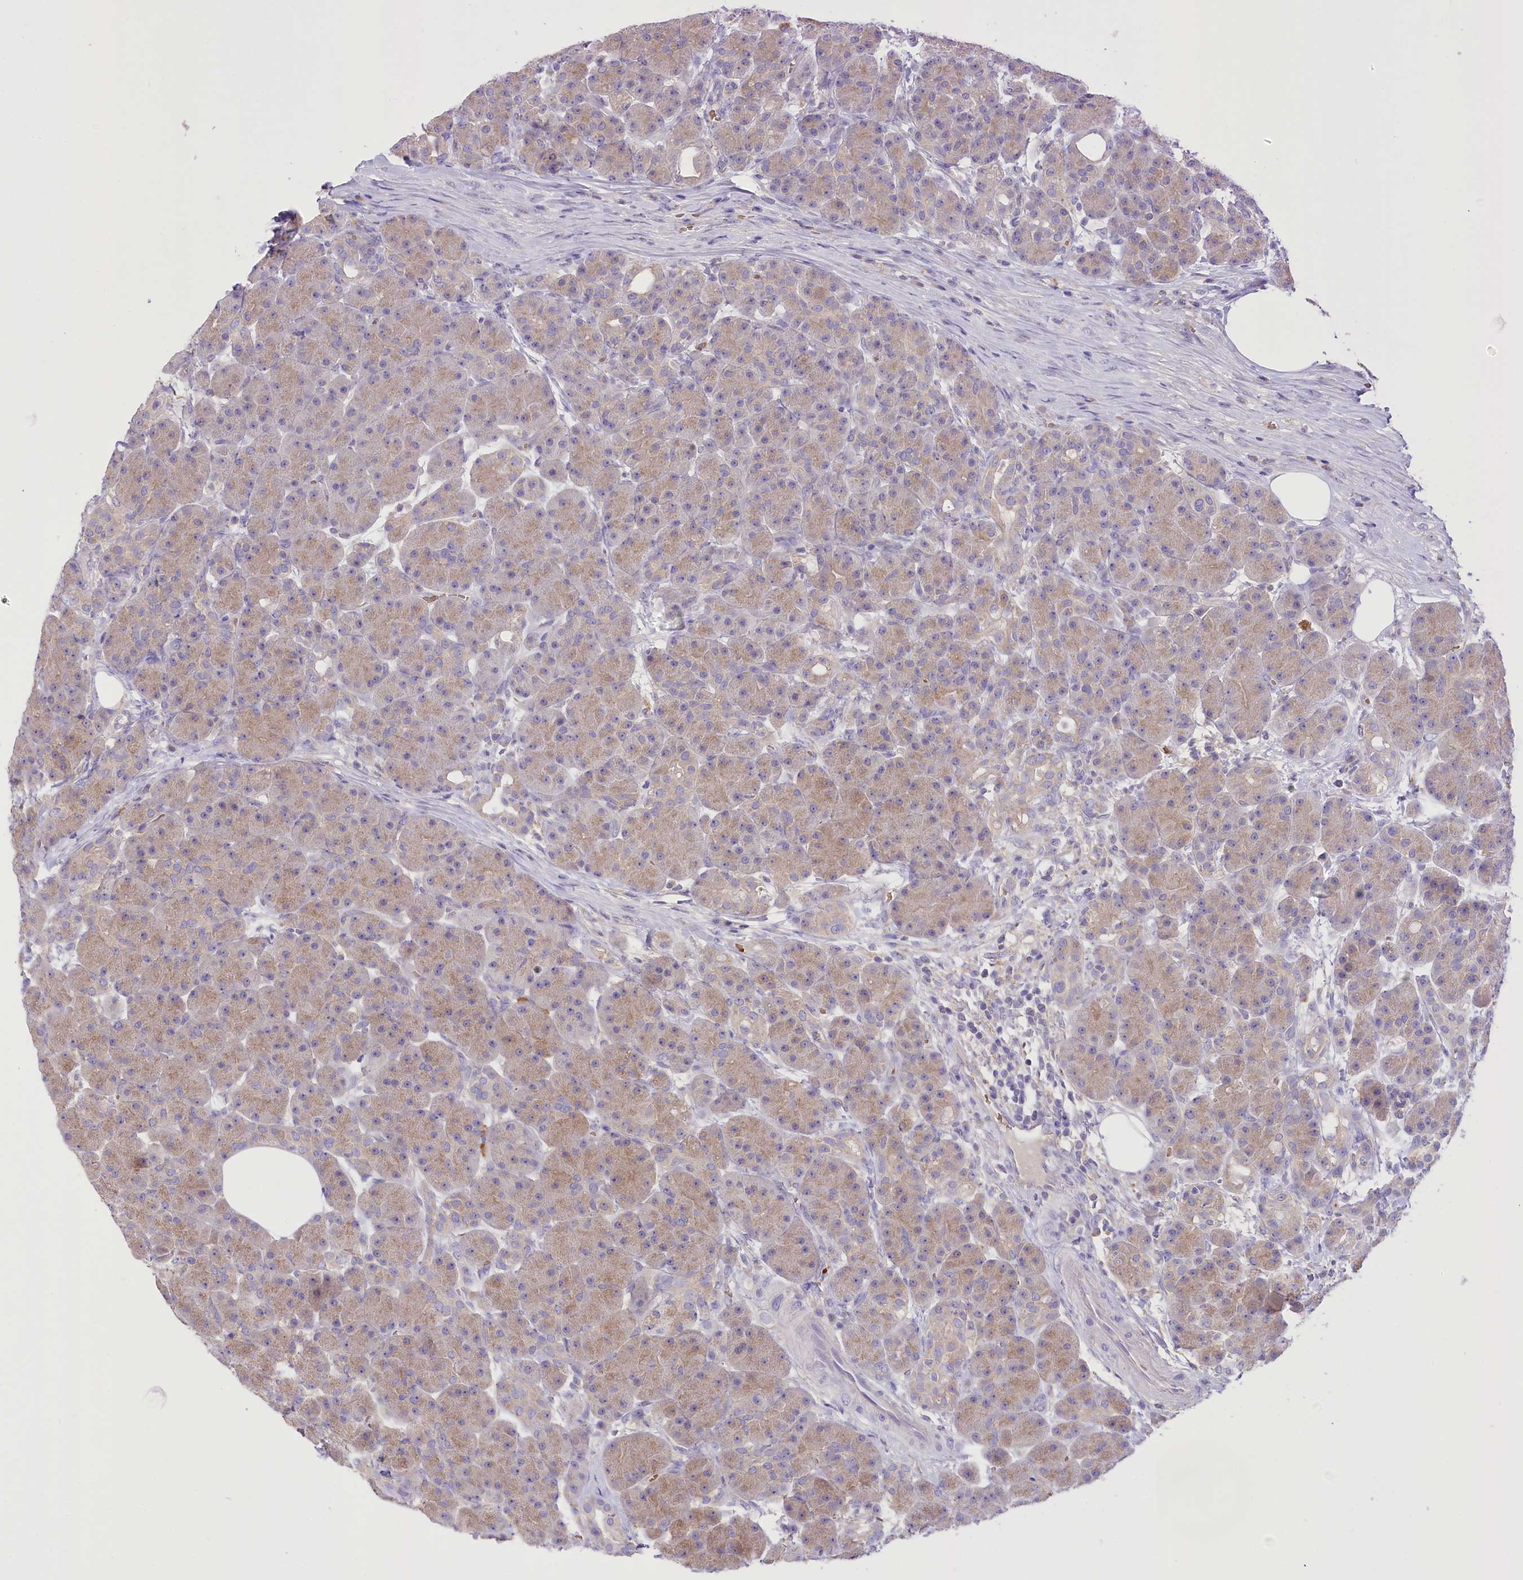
{"staining": {"intensity": "moderate", "quantity": "25%-75%", "location": "cytoplasmic/membranous"}, "tissue": "pancreas", "cell_type": "Exocrine glandular cells", "image_type": "normal", "snomed": [{"axis": "morphology", "description": "Normal tissue, NOS"}, {"axis": "topography", "description": "Pancreas"}], "caption": "A medium amount of moderate cytoplasmic/membranous staining is present in about 25%-75% of exocrine glandular cells in benign pancreas.", "gene": "PRSS53", "patient": {"sex": "male", "age": 63}}